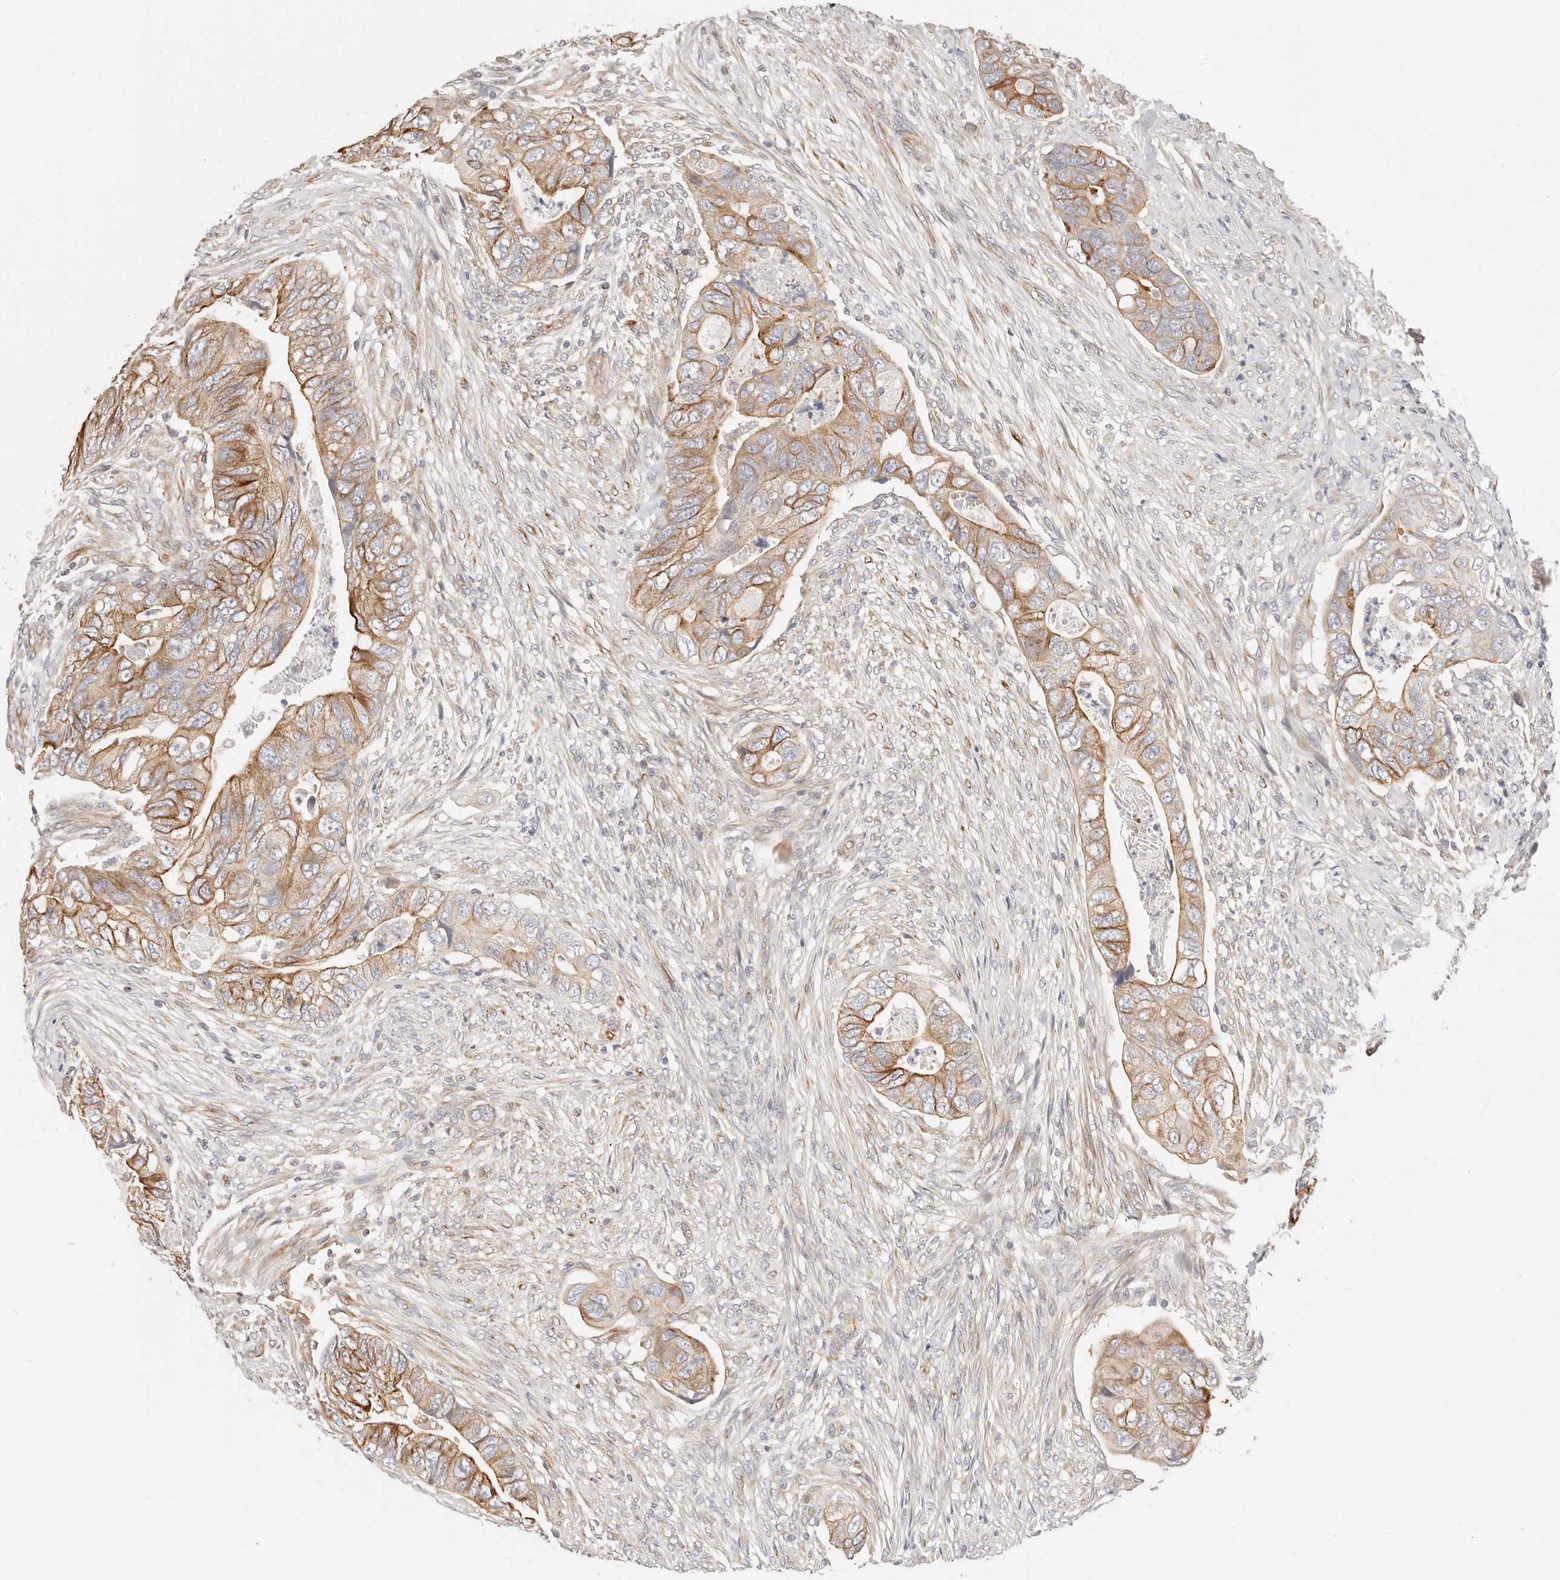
{"staining": {"intensity": "moderate", "quantity": ">75%", "location": "cytoplasmic/membranous"}, "tissue": "colorectal cancer", "cell_type": "Tumor cells", "image_type": "cancer", "snomed": [{"axis": "morphology", "description": "Adenocarcinoma, NOS"}, {"axis": "topography", "description": "Rectum"}], "caption": "Brown immunohistochemical staining in adenocarcinoma (colorectal) exhibits moderate cytoplasmic/membranous expression in approximately >75% of tumor cells.", "gene": "DTNBP1", "patient": {"sex": "male", "age": 63}}